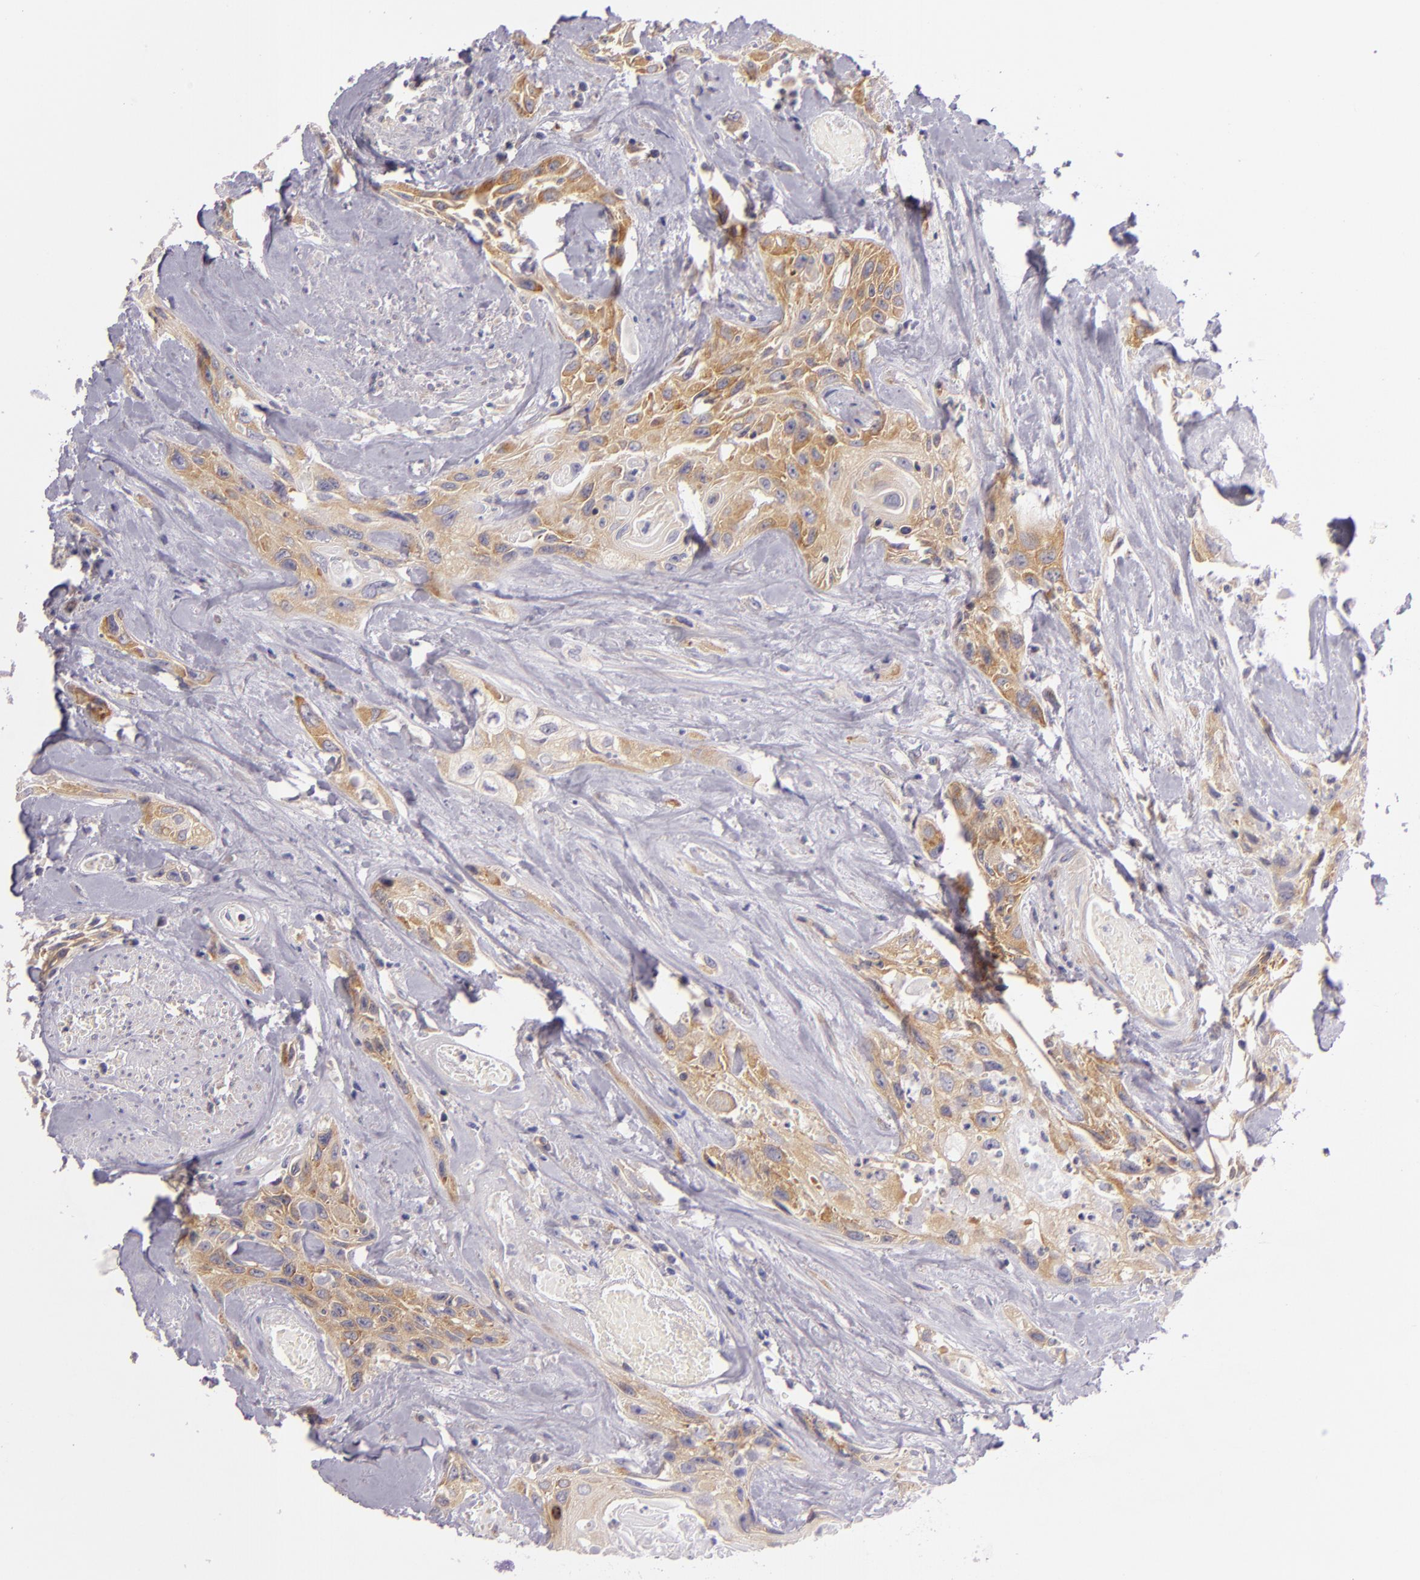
{"staining": {"intensity": "moderate", "quantity": "25%-75%", "location": "cytoplasmic/membranous"}, "tissue": "urothelial cancer", "cell_type": "Tumor cells", "image_type": "cancer", "snomed": [{"axis": "morphology", "description": "Urothelial carcinoma, High grade"}, {"axis": "topography", "description": "Urinary bladder"}], "caption": "Immunohistochemical staining of urothelial cancer demonstrates moderate cytoplasmic/membranous protein staining in approximately 25%-75% of tumor cells.", "gene": "UPF3B", "patient": {"sex": "female", "age": 84}}